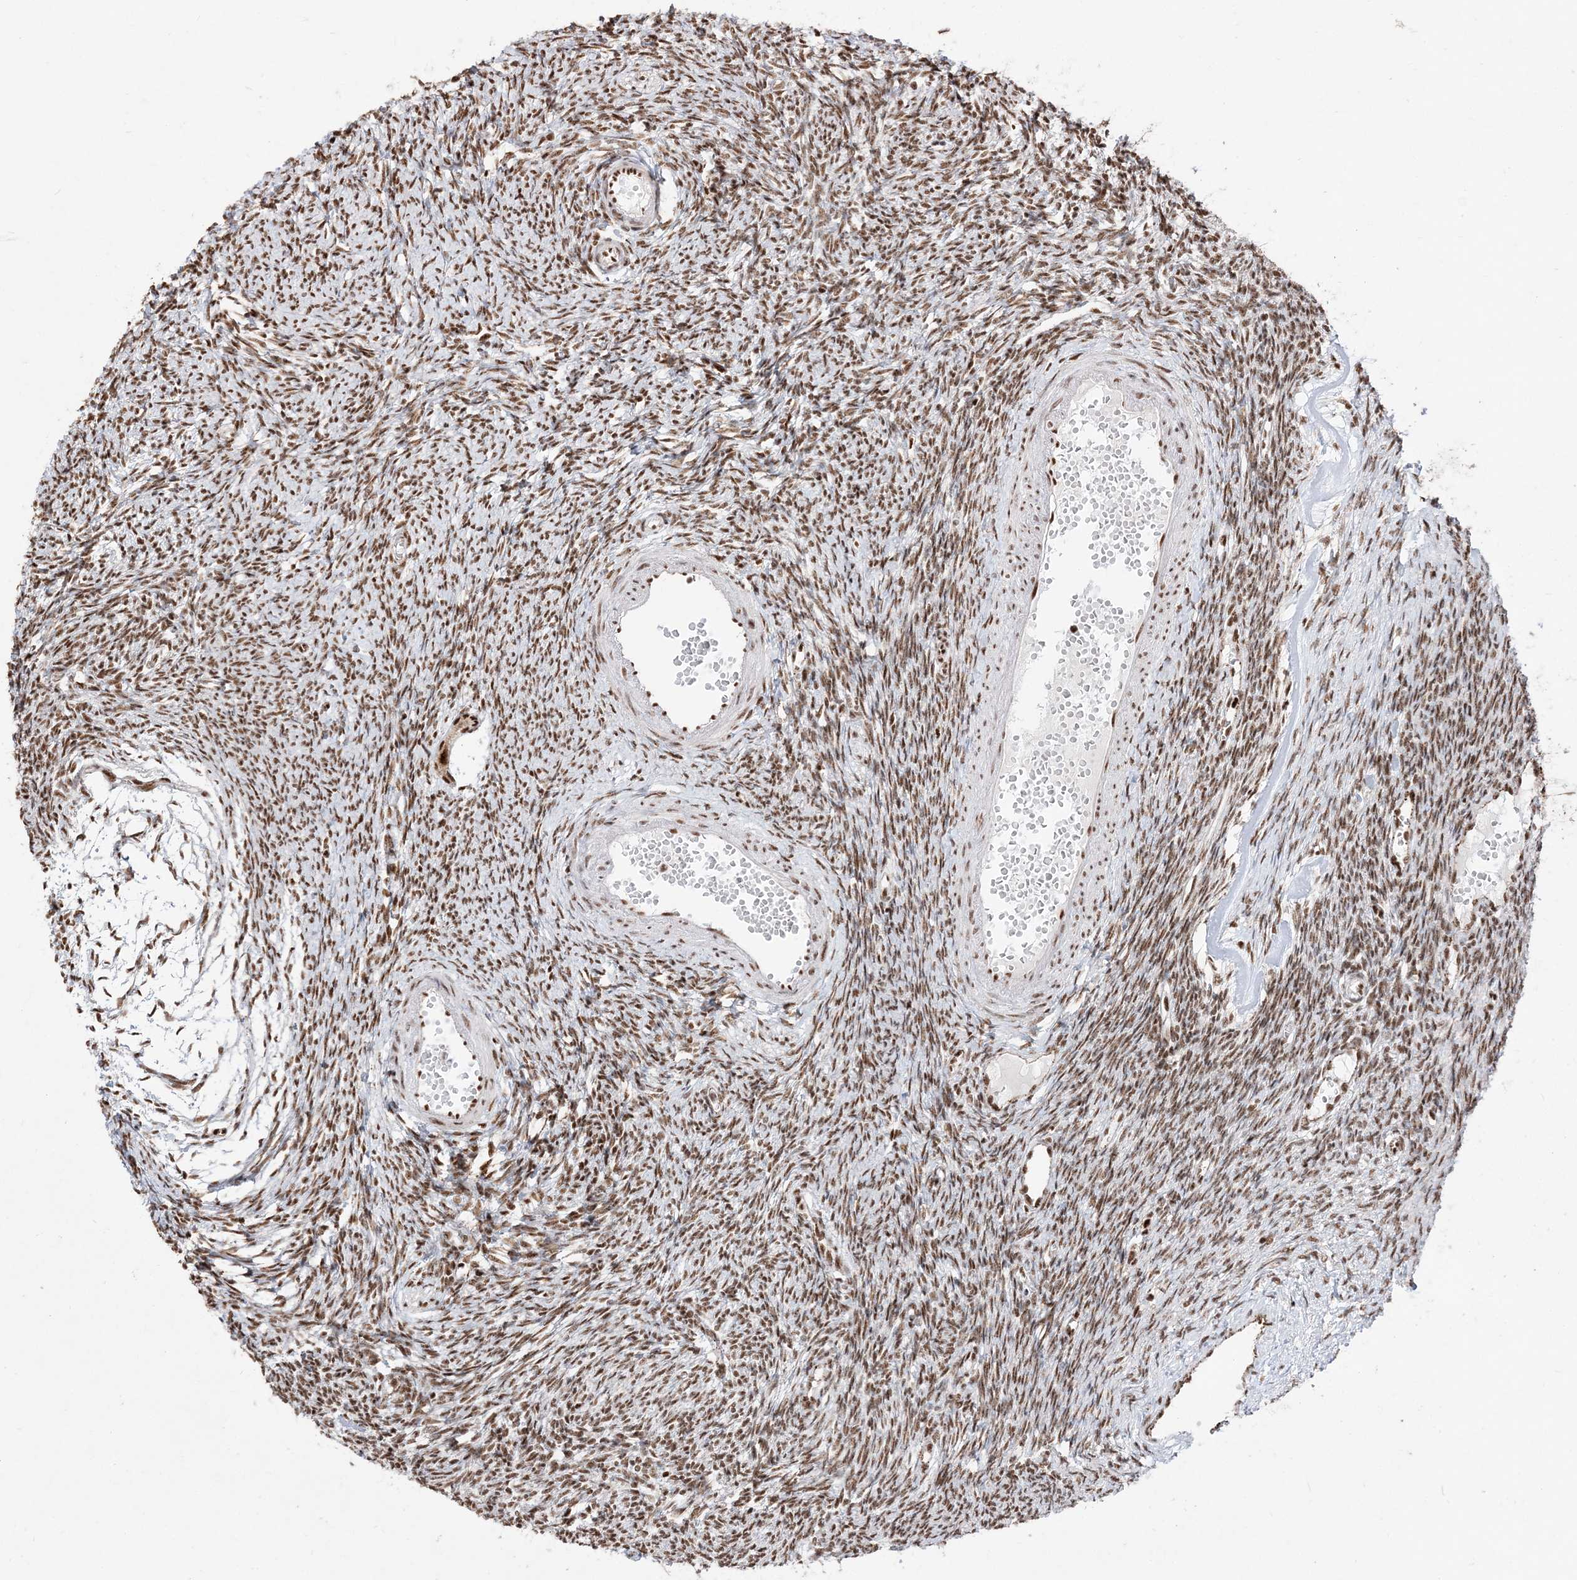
{"staining": {"intensity": "moderate", "quantity": ">75%", "location": "nuclear"}, "tissue": "ovary", "cell_type": "Ovarian stroma cells", "image_type": "normal", "snomed": [{"axis": "morphology", "description": "Normal tissue, NOS"}, {"axis": "morphology", "description": "Cyst, NOS"}, {"axis": "topography", "description": "Ovary"}], "caption": "IHC (DAB) staining of normal ovary demonstrates moderate nuclear protein staining in approximately >75% of ovarian stroma cells.", "gene": "RBM17", "patient": {"sex": "female", "age": 33}}